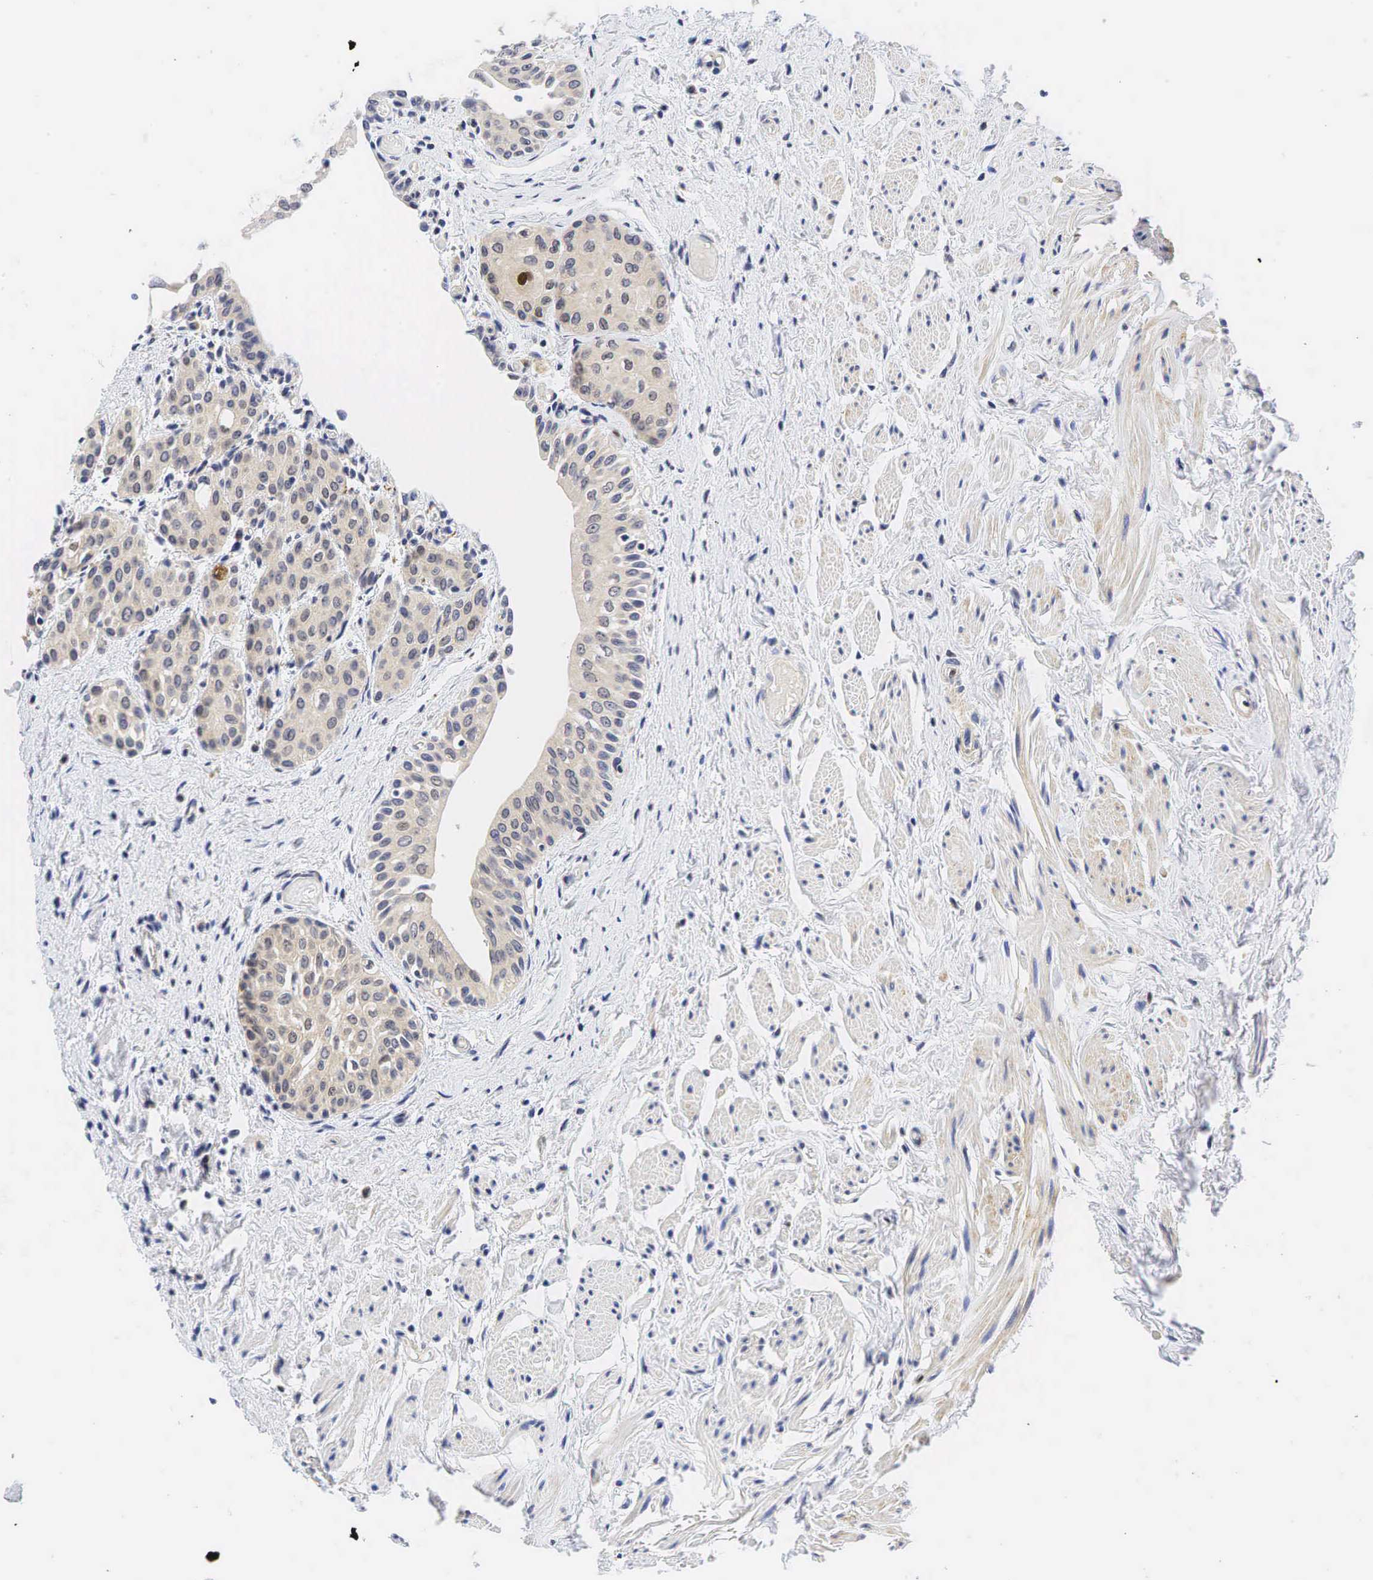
{"staining": {"intensity": "moderate", "quantity": "<25%", "location": "nuclear"}, "tissue": "urinary bladder", "cell_type": "Urothelial cells", "image_type": "normal", "snomed": [{"axis": "morphology", "description": "Normal tissue, NOS"}, {"axis": "topography", "description": "Urinary bladder"}], "caption": "Moderate nuclear positivity is appreciated in about <25% of urothelial cells in normal urinary bladder. The protein is shown in brown color, while the nuclei are stained blue.", "gene": "CCND1", "patient": {"sex": "male", "age": 72}}